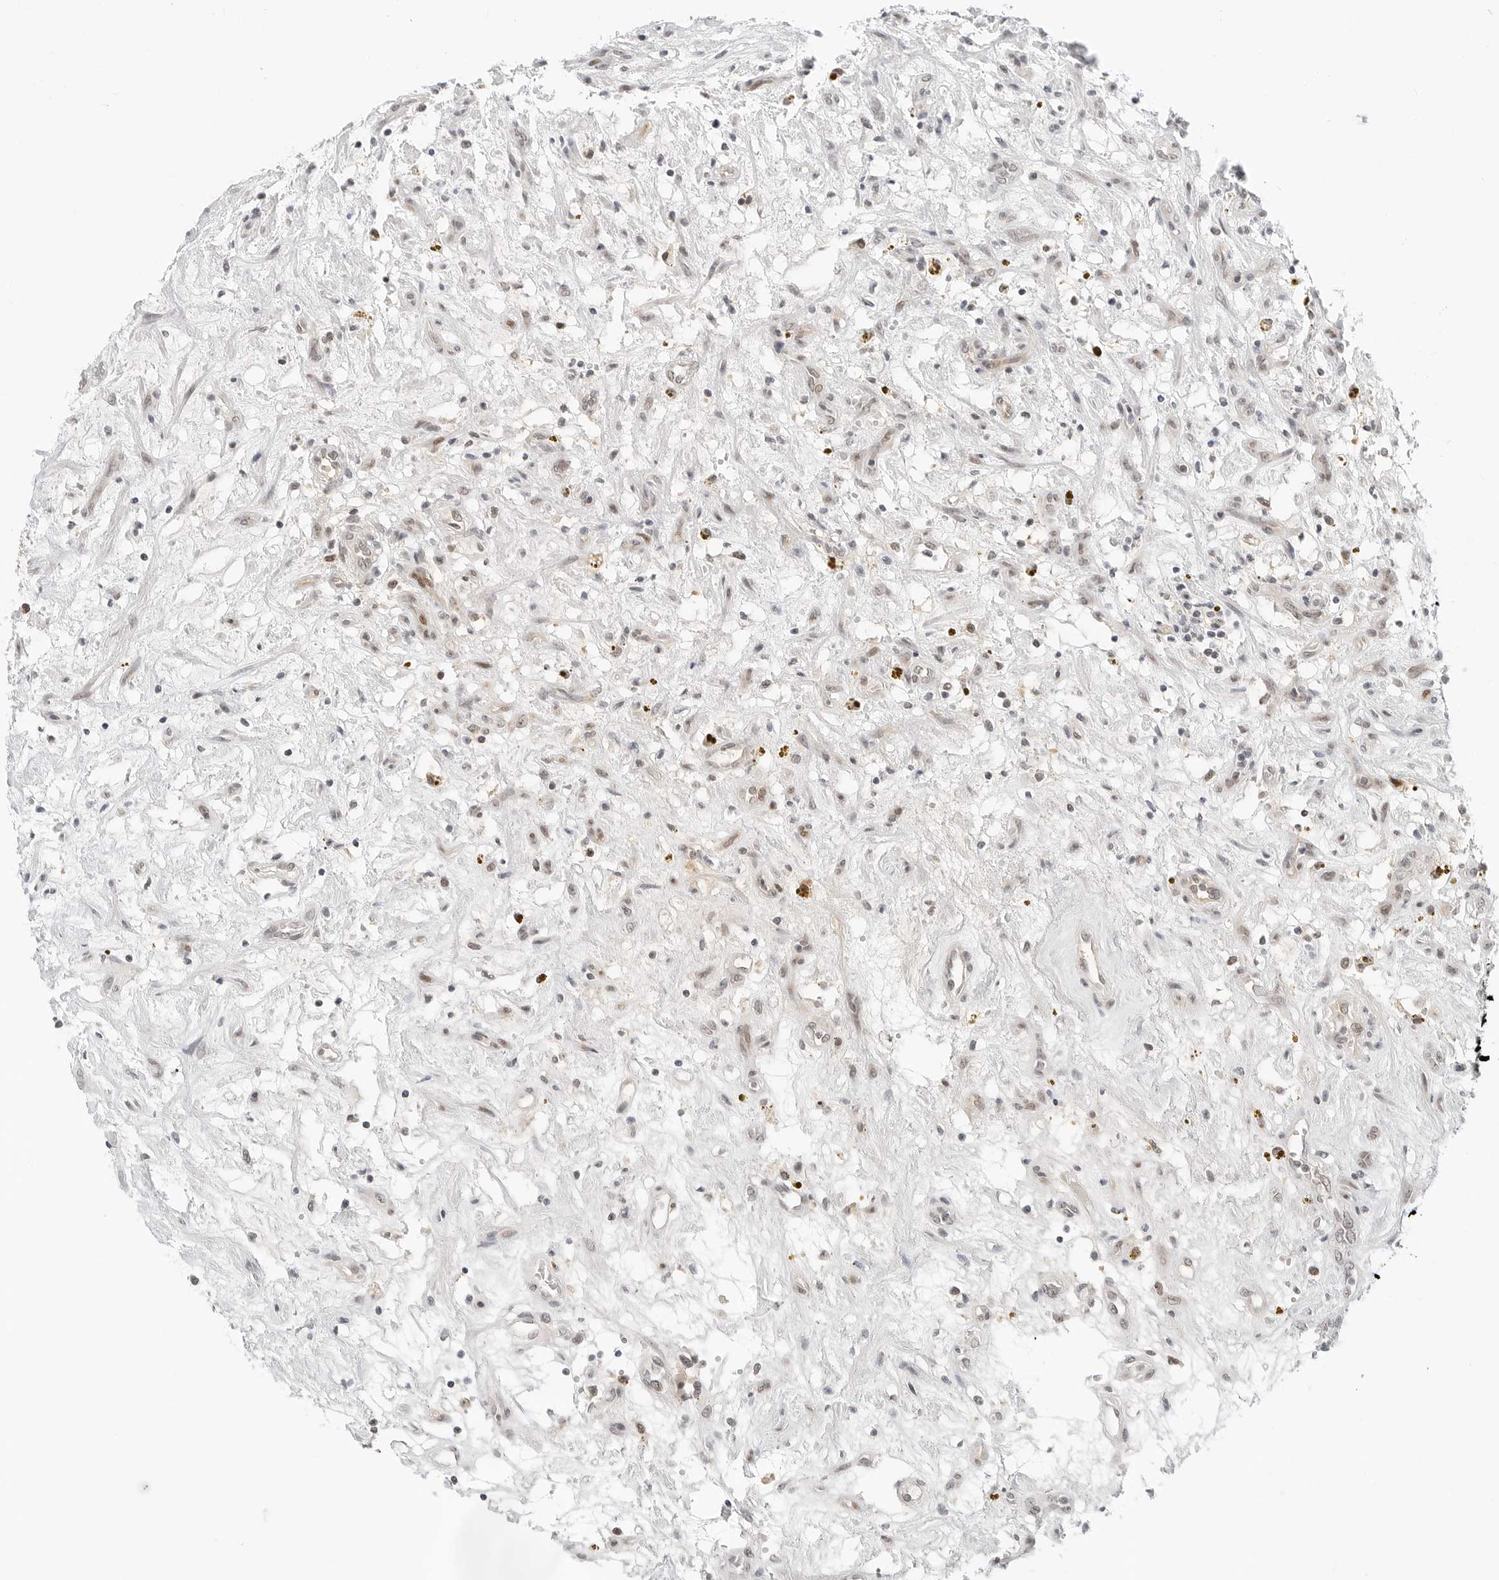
{"staining": {"intensity": "negative", "quantity": "none", "location": "none"}, "tissue": "renal cancer", "cell_type": "Tumor cells", "image_type": "cancer", "snomed": [{"axis": "morphology", "description": "Adenocarcinoma, NOS"}, {"axis": "topography", "description": "Kidney"}], "caption": "A high-resolution image shows immunohistochemistry staining of adenocarcinoma (renal), which demonstrates no significant positivity in tumor cells. Brightfield microscopy of immunohistochemistry (IHC) stained with DAB (3,3'-diaminobenzidine) (brown) and hematoxylin (blue), captured at high magnification.", "gene": "TSEN2", "patient": {"sex": "female", "age": 57}}